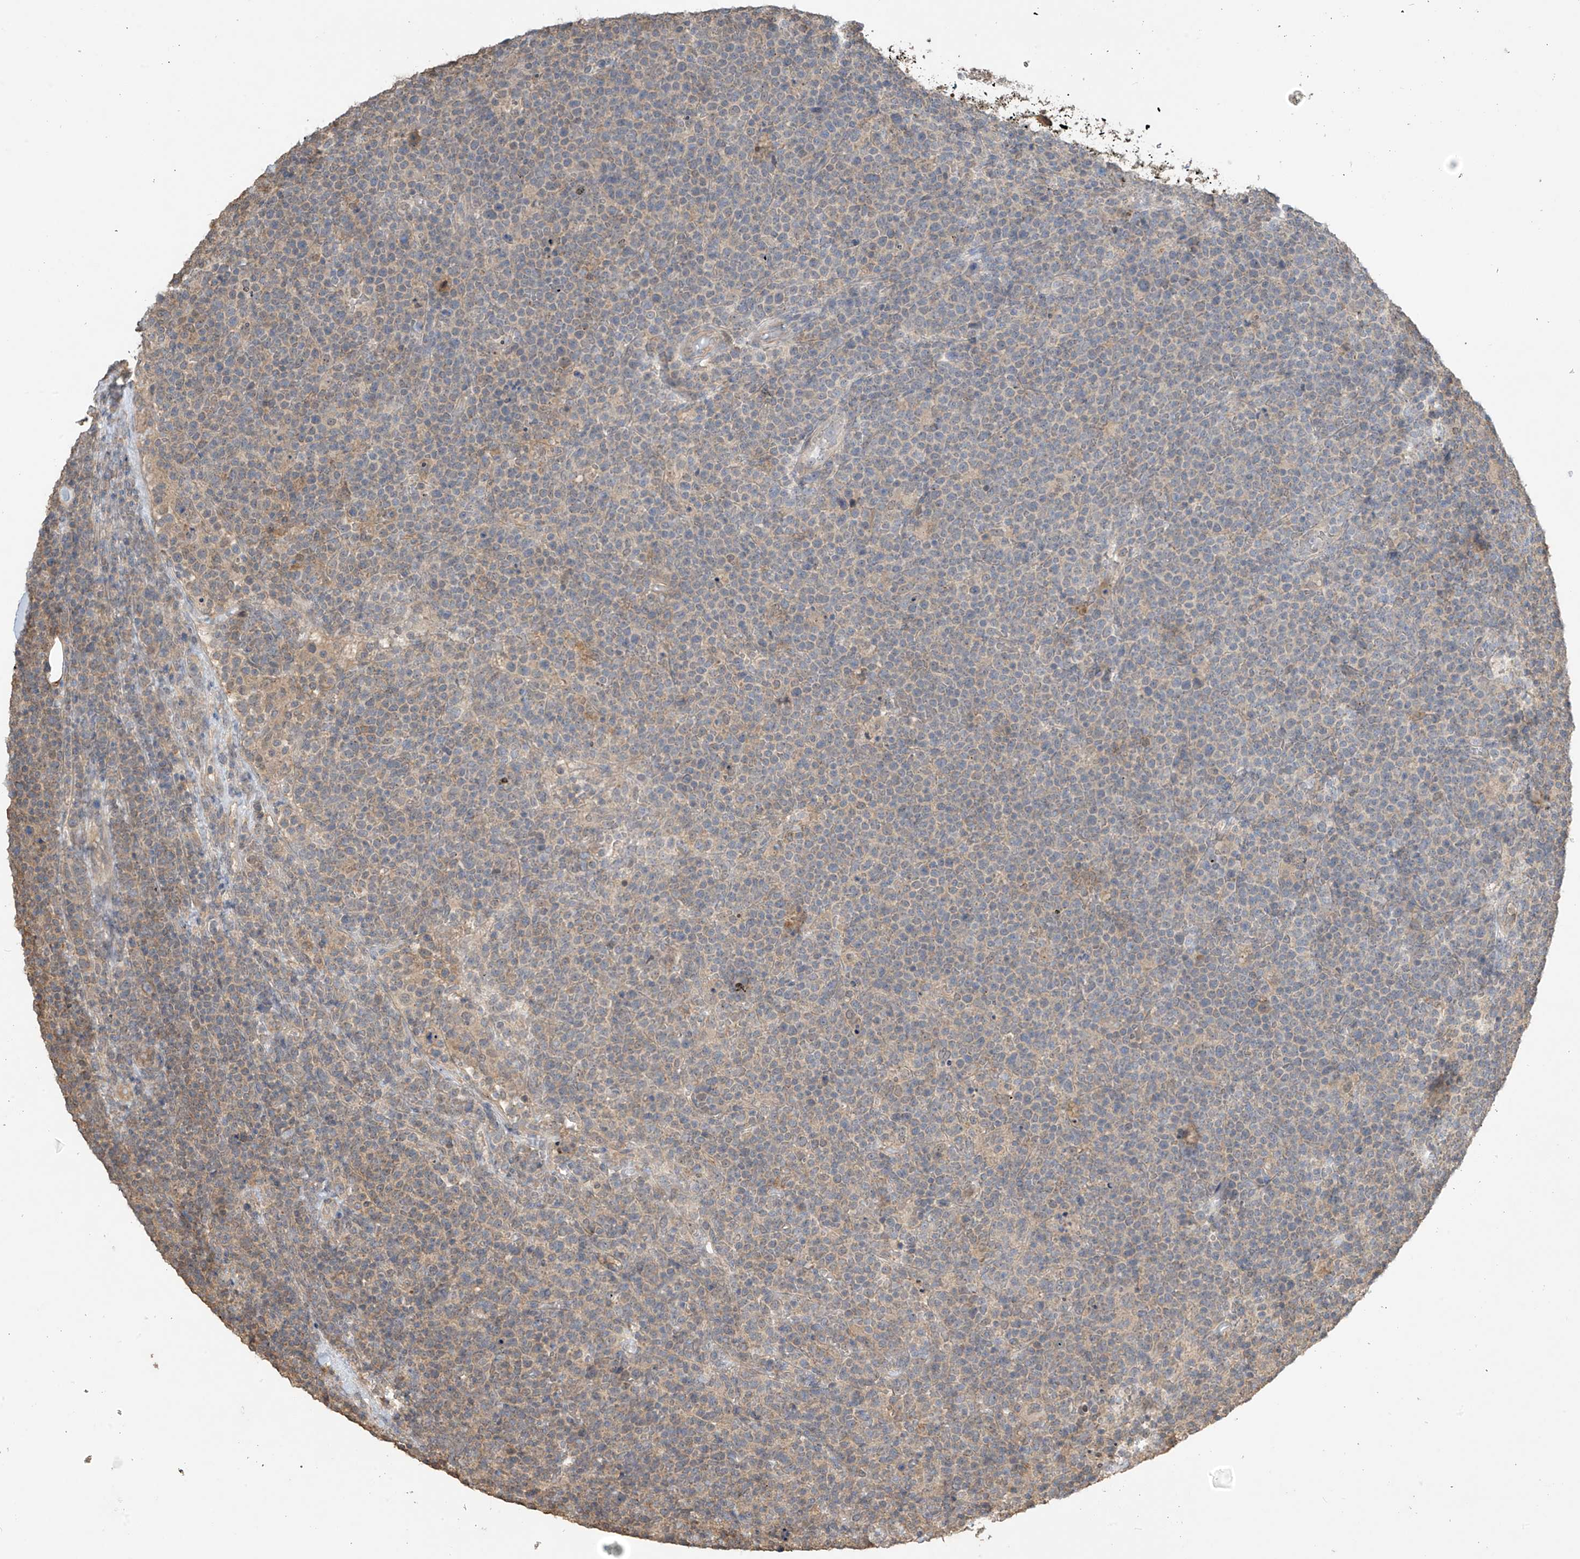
{"staining": {"intensity": "weak", "quantity": "25%-75%", "location": "cytoplasmic/membranous"}, "tissue": "lymphoma", "cell_type": "Tumor cells", "image_type": "cancer", "snomed": [{"axis": "morphology", "description": "Malignant lymphoma, non-Hodgkin's type, High grade"}, {"axis": "topography", "description": "Lymph node"}], "caption": "Immunohistochemical staining of human lymphoma demonstrates weak cytoplasmic/membranous protein expression in approximately 25%-75% of tumor cells.", "gene": "SLFN14", "patient": {"sex": "male", "age": 61}}